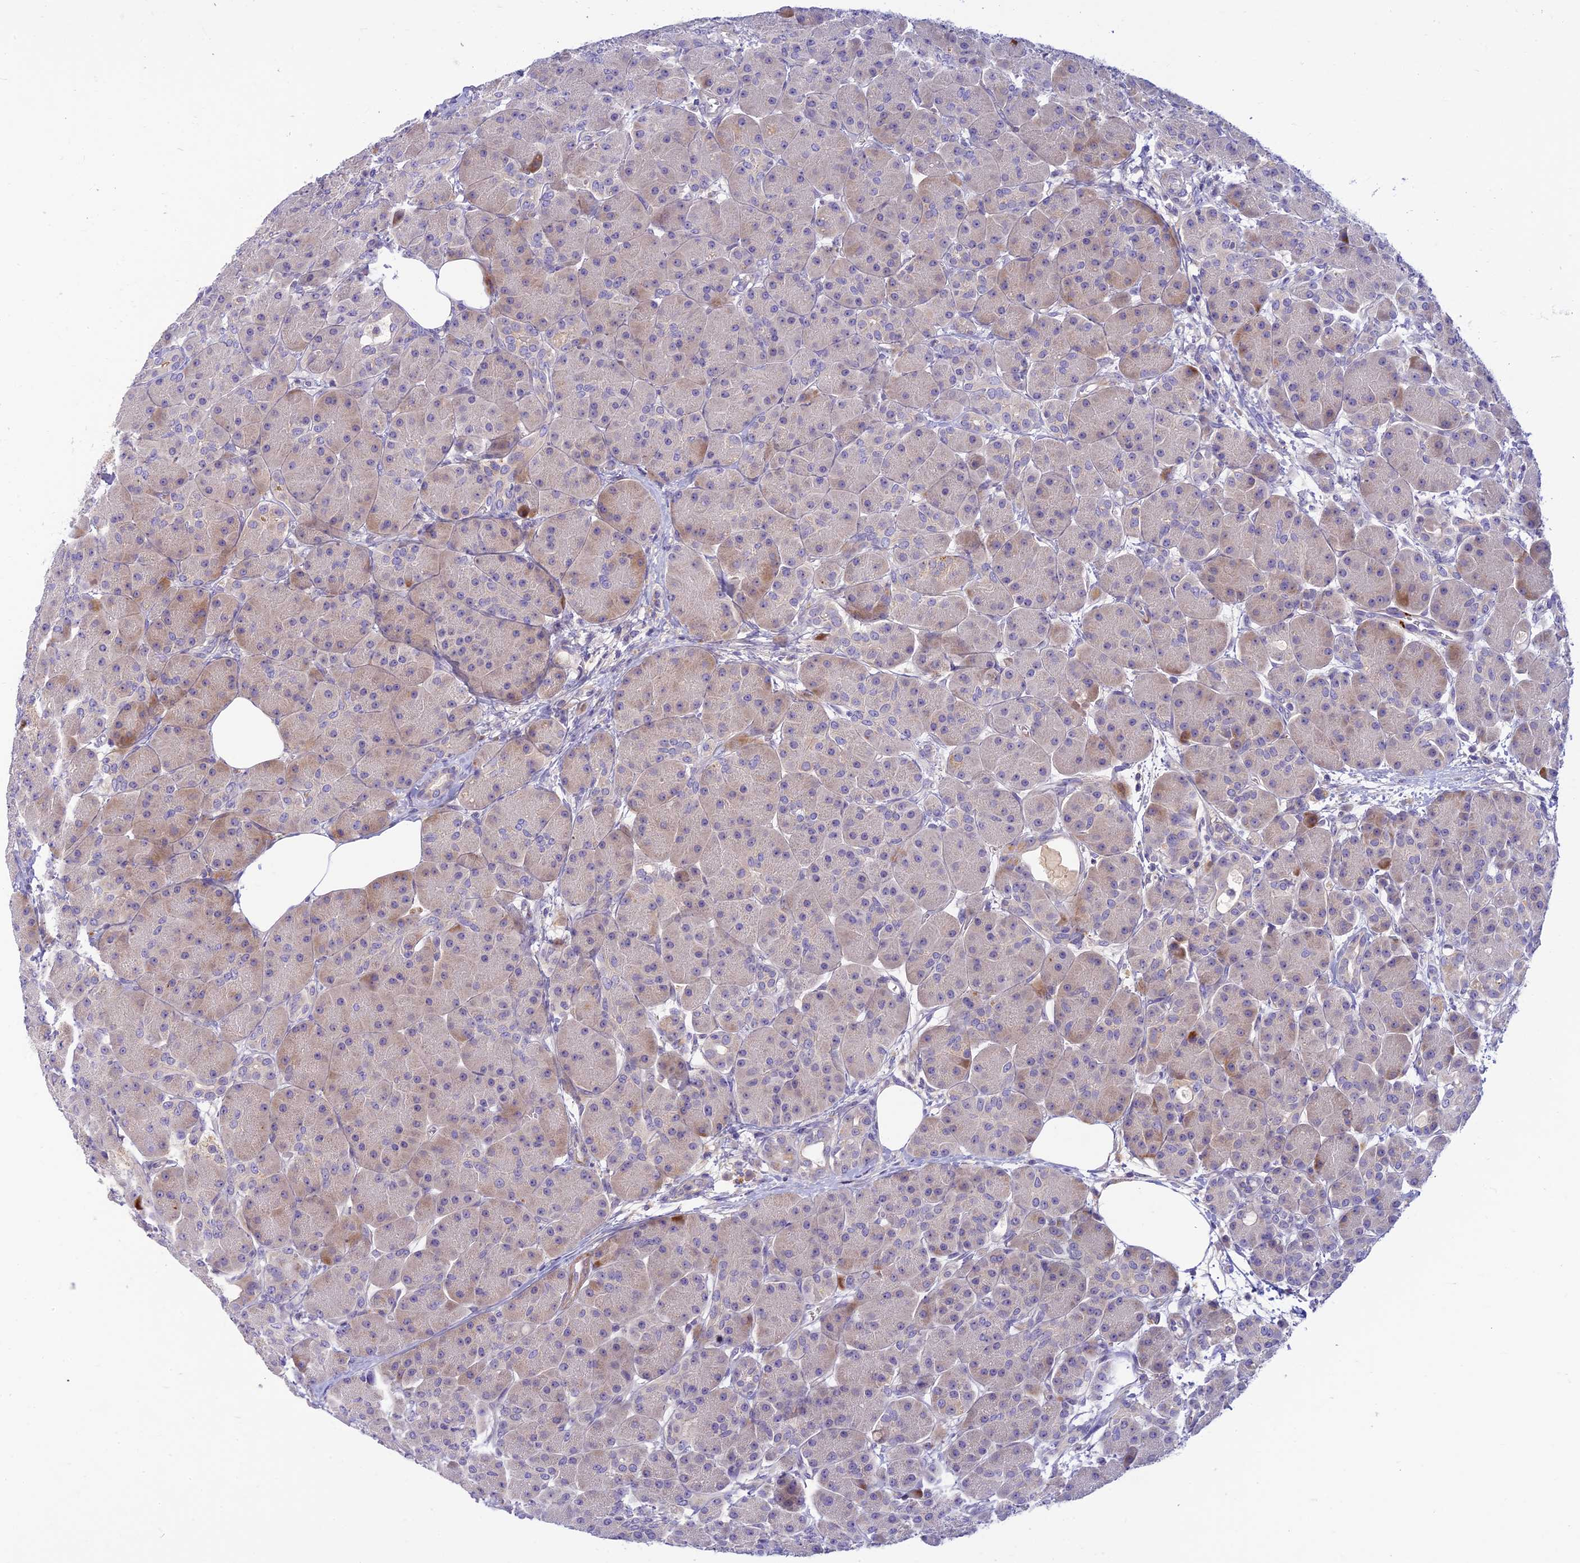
{"staining": {"intensity": "moderate", "quantity": "<25%", "location": "cytoplasmic/membranous"}, "tissue": "pancreas", "cell_type": "Exocrine glandular cells", "image_type": "normal", "snomed": [{"axis": "morphology", "description": "Normal tissue, NOS"}, {"axis": "topography", "description": "Pancreas"}], "caption": "Protein staining displays moderate cytoplasmic/membranous staining in approximately <25% of exocrine glandular cells in normal pancreas.", "gene": "CLIP4", "patient": {"sex": "male", "age": 63}}